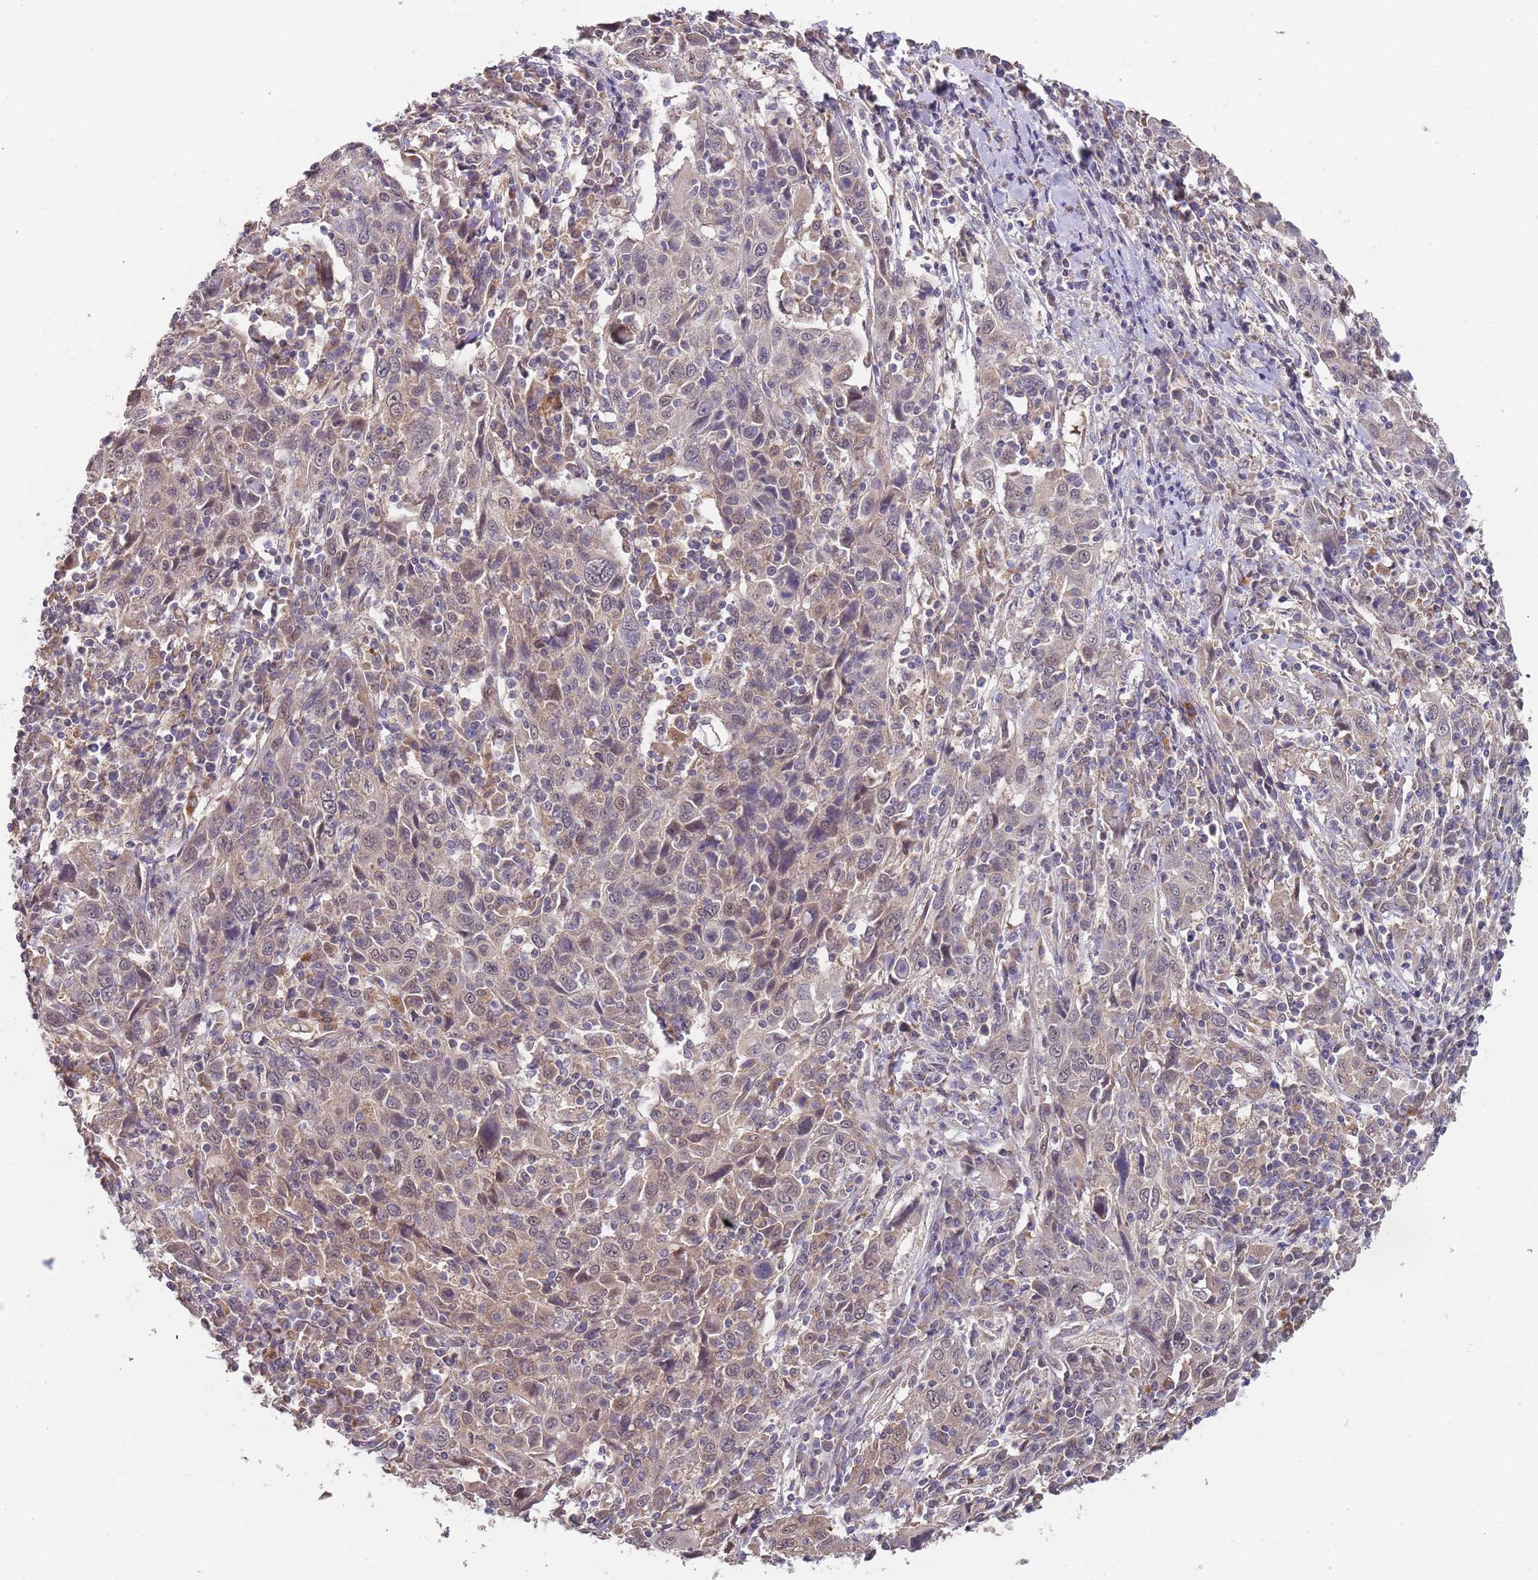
{"staining": {"intensity": "weak", "quantity": "<25%", "location": "cytoplasmic/membranous,nuclear"}, "tissue": "cervical cancer", "cell_type": "Tumor cells", "image_type": "cancer", "snomed": [{"axis": "morphology", "description": "Squamous cell carcinoma, NOS"}, {"axis": "topography", "description": "Cervix"}], "caption": "High power microscopy image of an immunohistochemistry (IHC) image of cervical cancer, revealing no significant positivity in tumor cells. (IHC, brightfield microscopy, high magnification).", "gene": "TMEM64", "patient": {"sex": "female", "age": 46}}